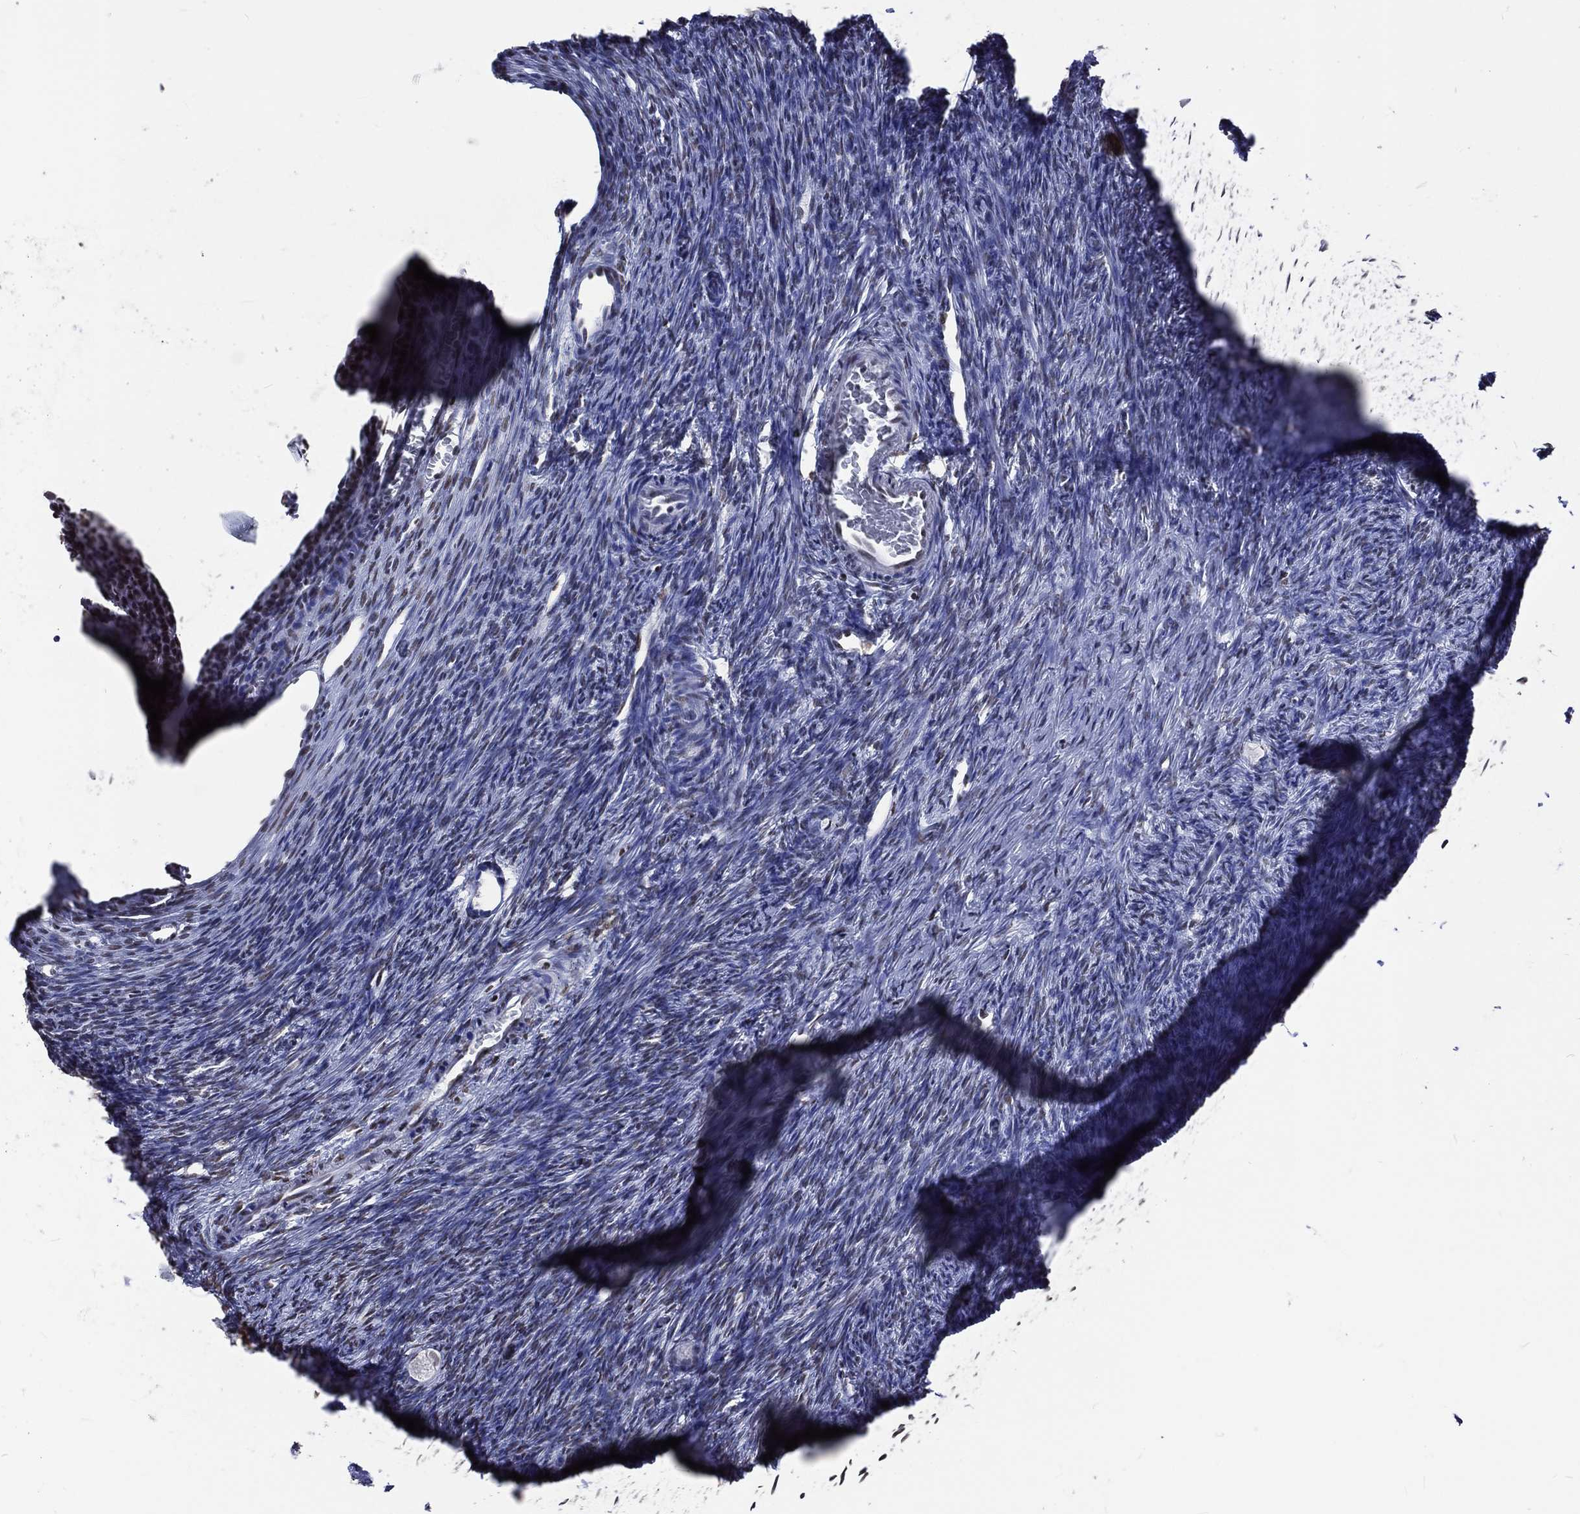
{"staining": {"intensity": "negative", "quantity": "none", "location": "none"}, "tissue": "ovary", "cell_type": "Follicle cells", "image_type": "normal", "snomed": [{"axis": "morphology", "description": "Normal tissue, NOS"}, {"axis": "topography", "description": "Ovary"}], "caption": "DAB immunohistochemical staining of benign ovary demonstrates no significant staining in follicle cells. Brightfield microscopy of immunohistochemistry stained with DAB (3,3'-diaminobenzidine) (brown) and hematoxylin (blue), captured at high magnification.", "gene": "RETREG2", "patient": {"sex": "female", "age": 27}}